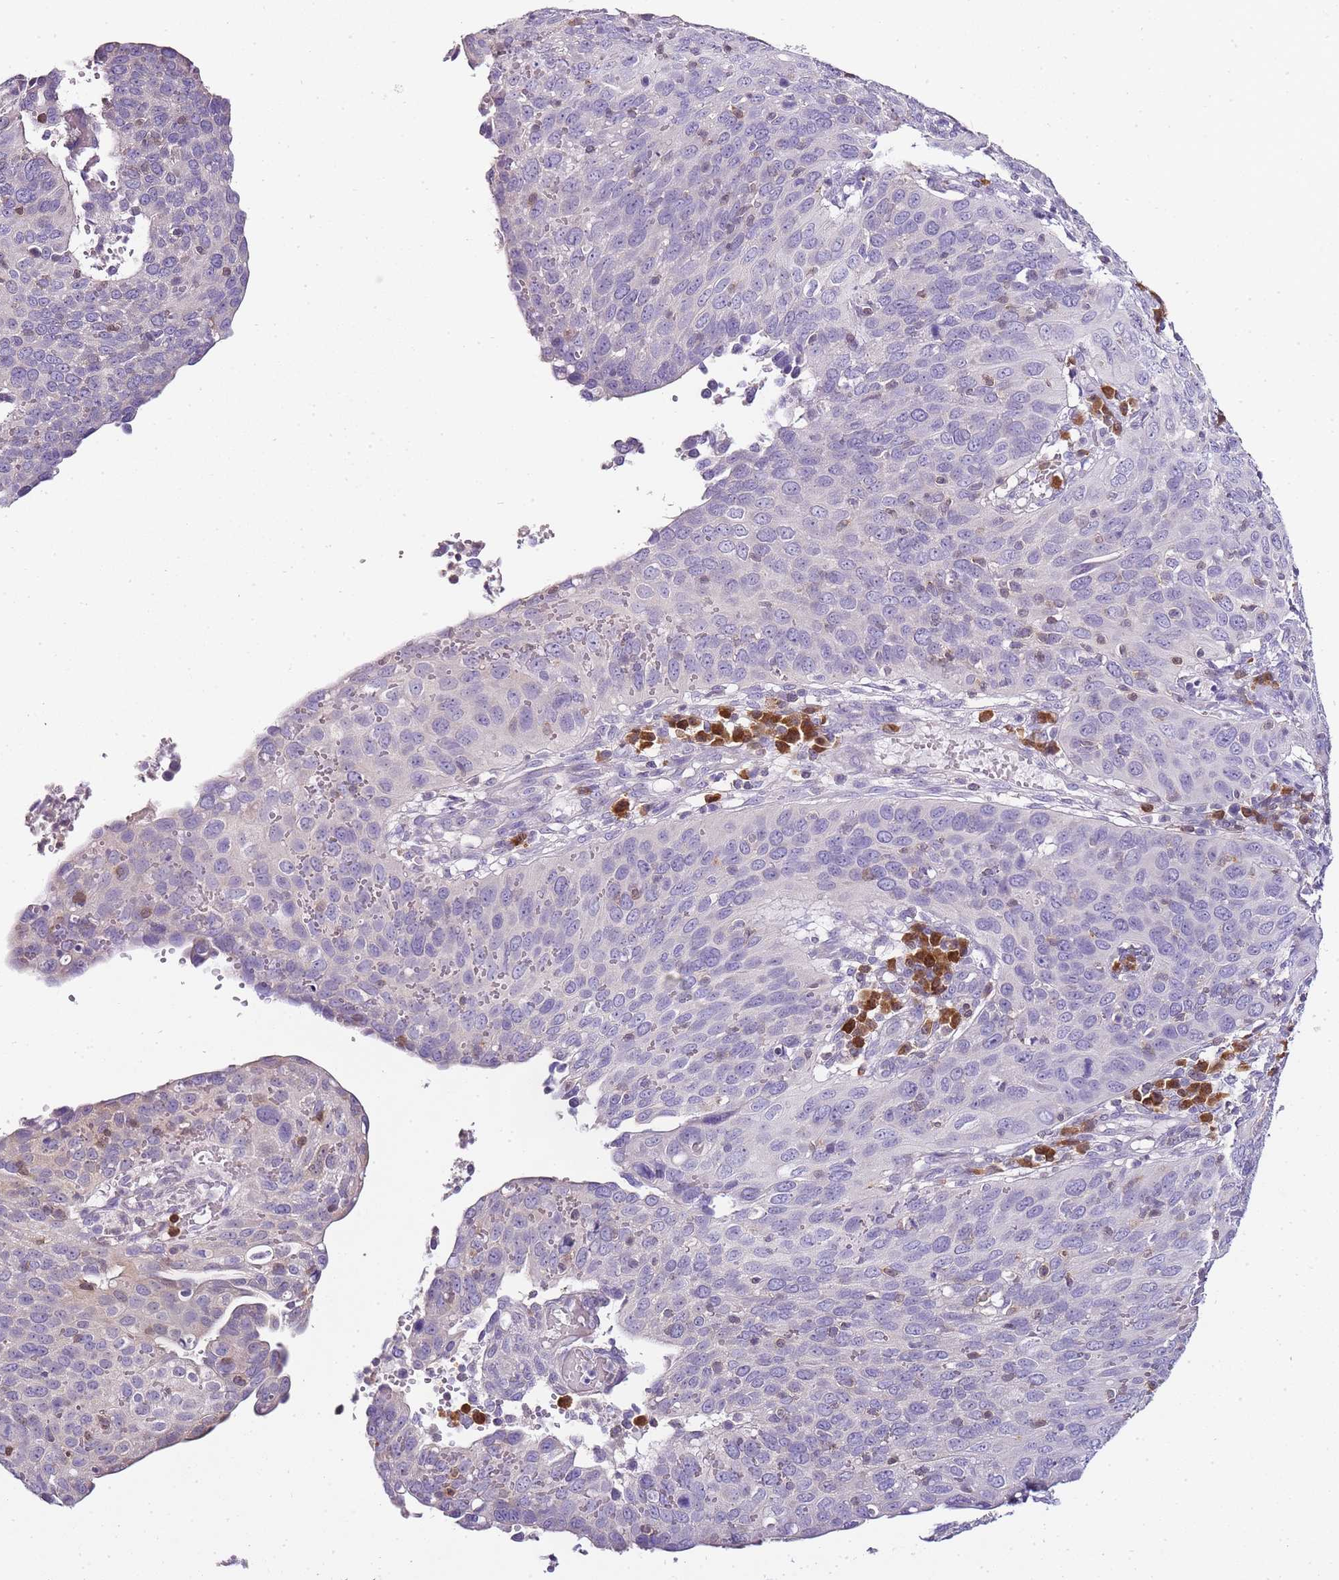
{"staining": {"intensity": "negative", "quantity": "none", "location": "none"}, "tissue": "cervical cancer", "cell_type": "Tumor cells", "image_type": "cancer", "snomed": [{"axis": "morphology", "description": "Squamous cell carcinoma, NOS"}, {"axis": "topography", "description": "Cervix"}], "caption": "Immunohistochemistry (IHC) image of human cervical squamous cell carcinoma stained for a protein (brown), which exhibits no positivity in tumor cells. Brightfield microscopy of IHC stained with DAB (brown) and hematoxylin (blue), captured at high magnification.", "gene": "ZBP1", "patient": {"sex": "female", "age": 36}}